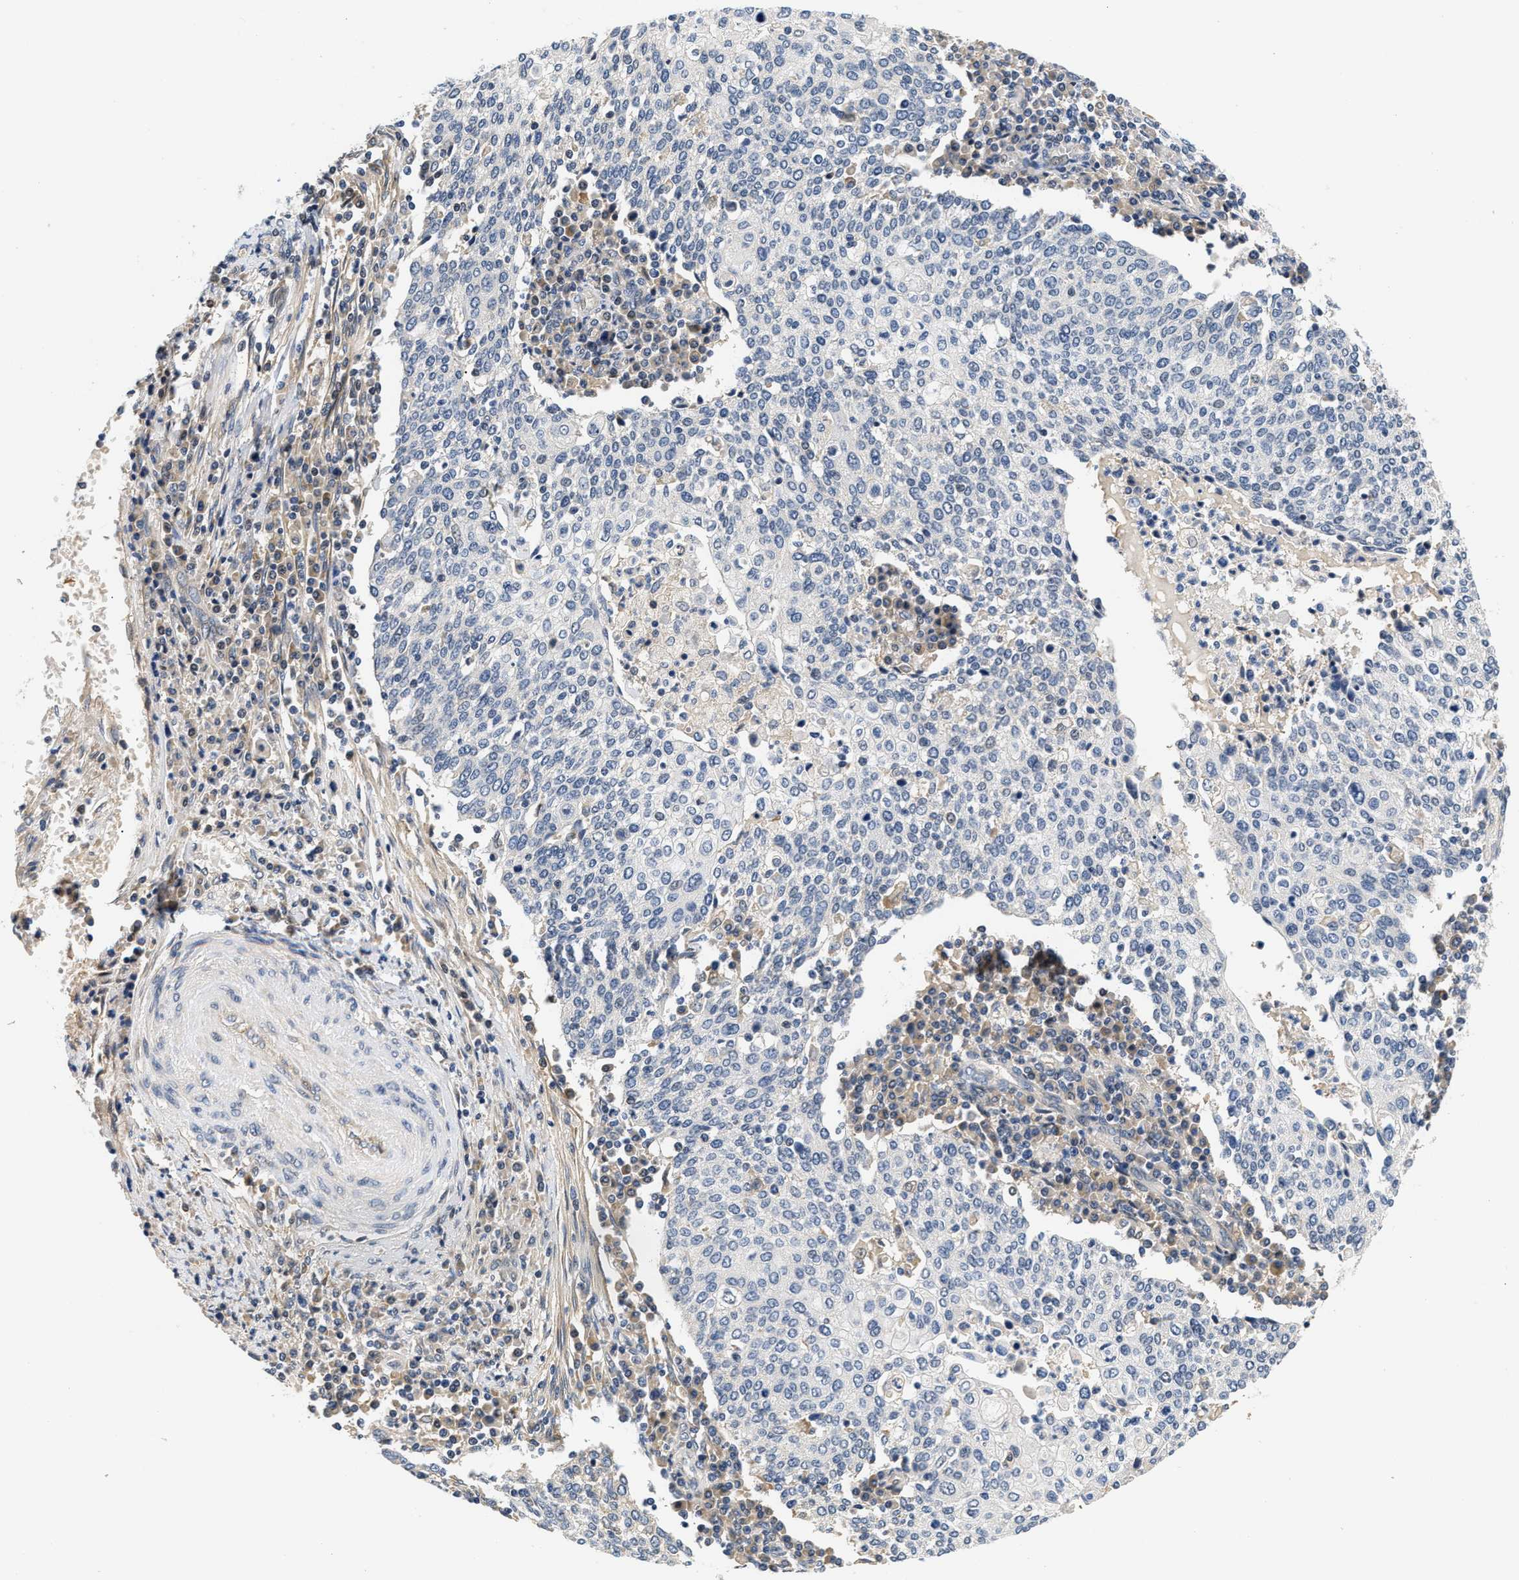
{"staining": {"intensity": "negative", "quantity": "none", "location": "none"}, "tissue": "cervical cancer", "cell_type": "Tumor cells", "image_type": "cancer", "snomed": [{"axis": "morphology", "description": "Squamous cell carcinoma, NOS"}, {"axis": "topography", "description": "Cervix"}], "caption": "This is an IHC photomicrograph of squamous cell carcinoma (cervical). There is no staining in tumor cells.", "gene": "TNIP2", "patient": {"sex": "female", "age": 40}}